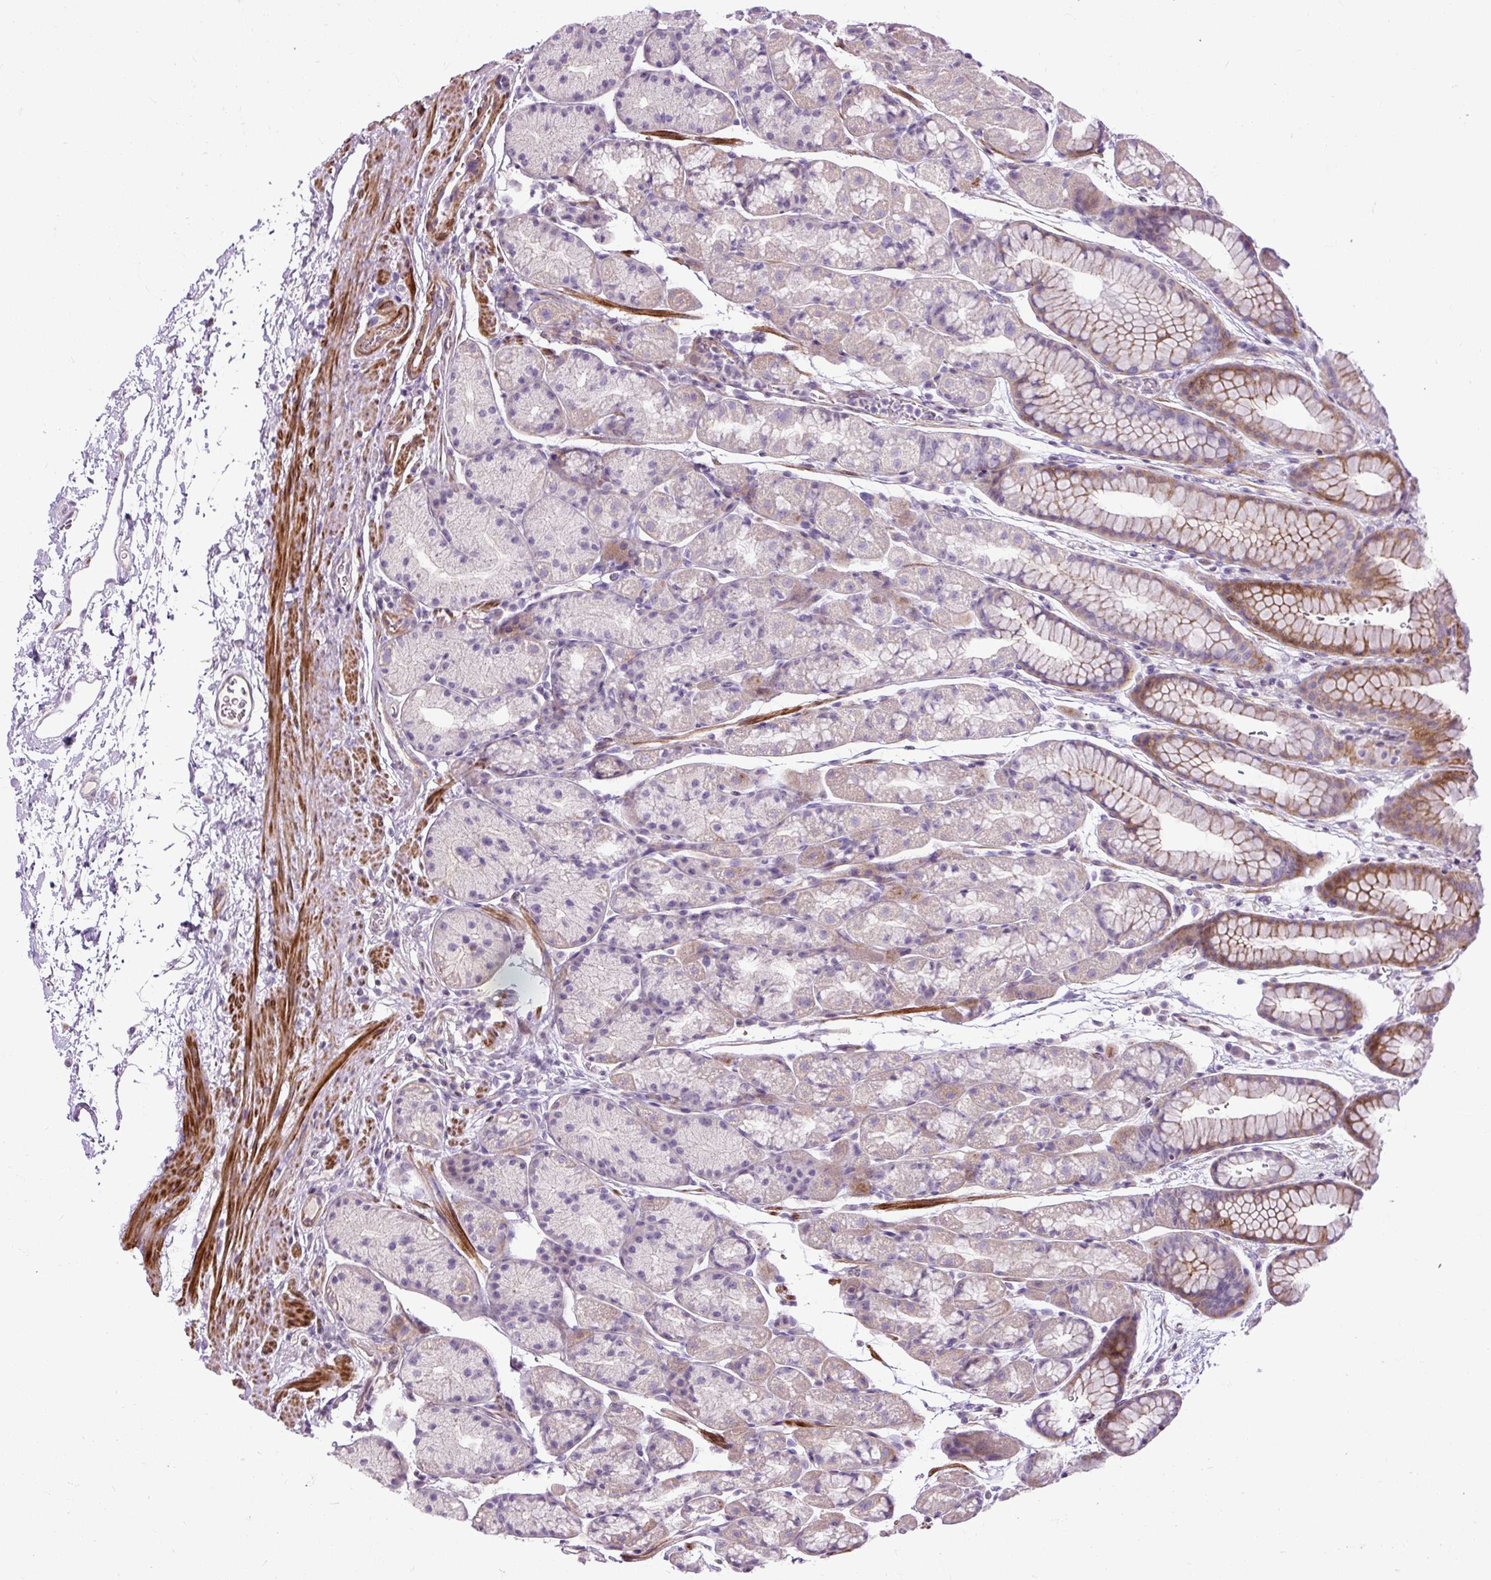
{"staining": {"intensity": "moderate", "quantity": "<25%", "location": "cytoplasmic/membranous"}, "tissue": "stomach", "cell_type": "Glandular cells", "image_type": "normal", "snomed": [{"axis": "morphology", "description": "Normal tissue, NOS"}, {"axis": "topography", "description": "Stomach, lower"}], "caption": "Glandular cells display moderate cytoplasmic/membranous positivity in about <25% of cells in normal stomach.", "gene": "ZNF197", "patient": {"sex": "male", "age": 67}}